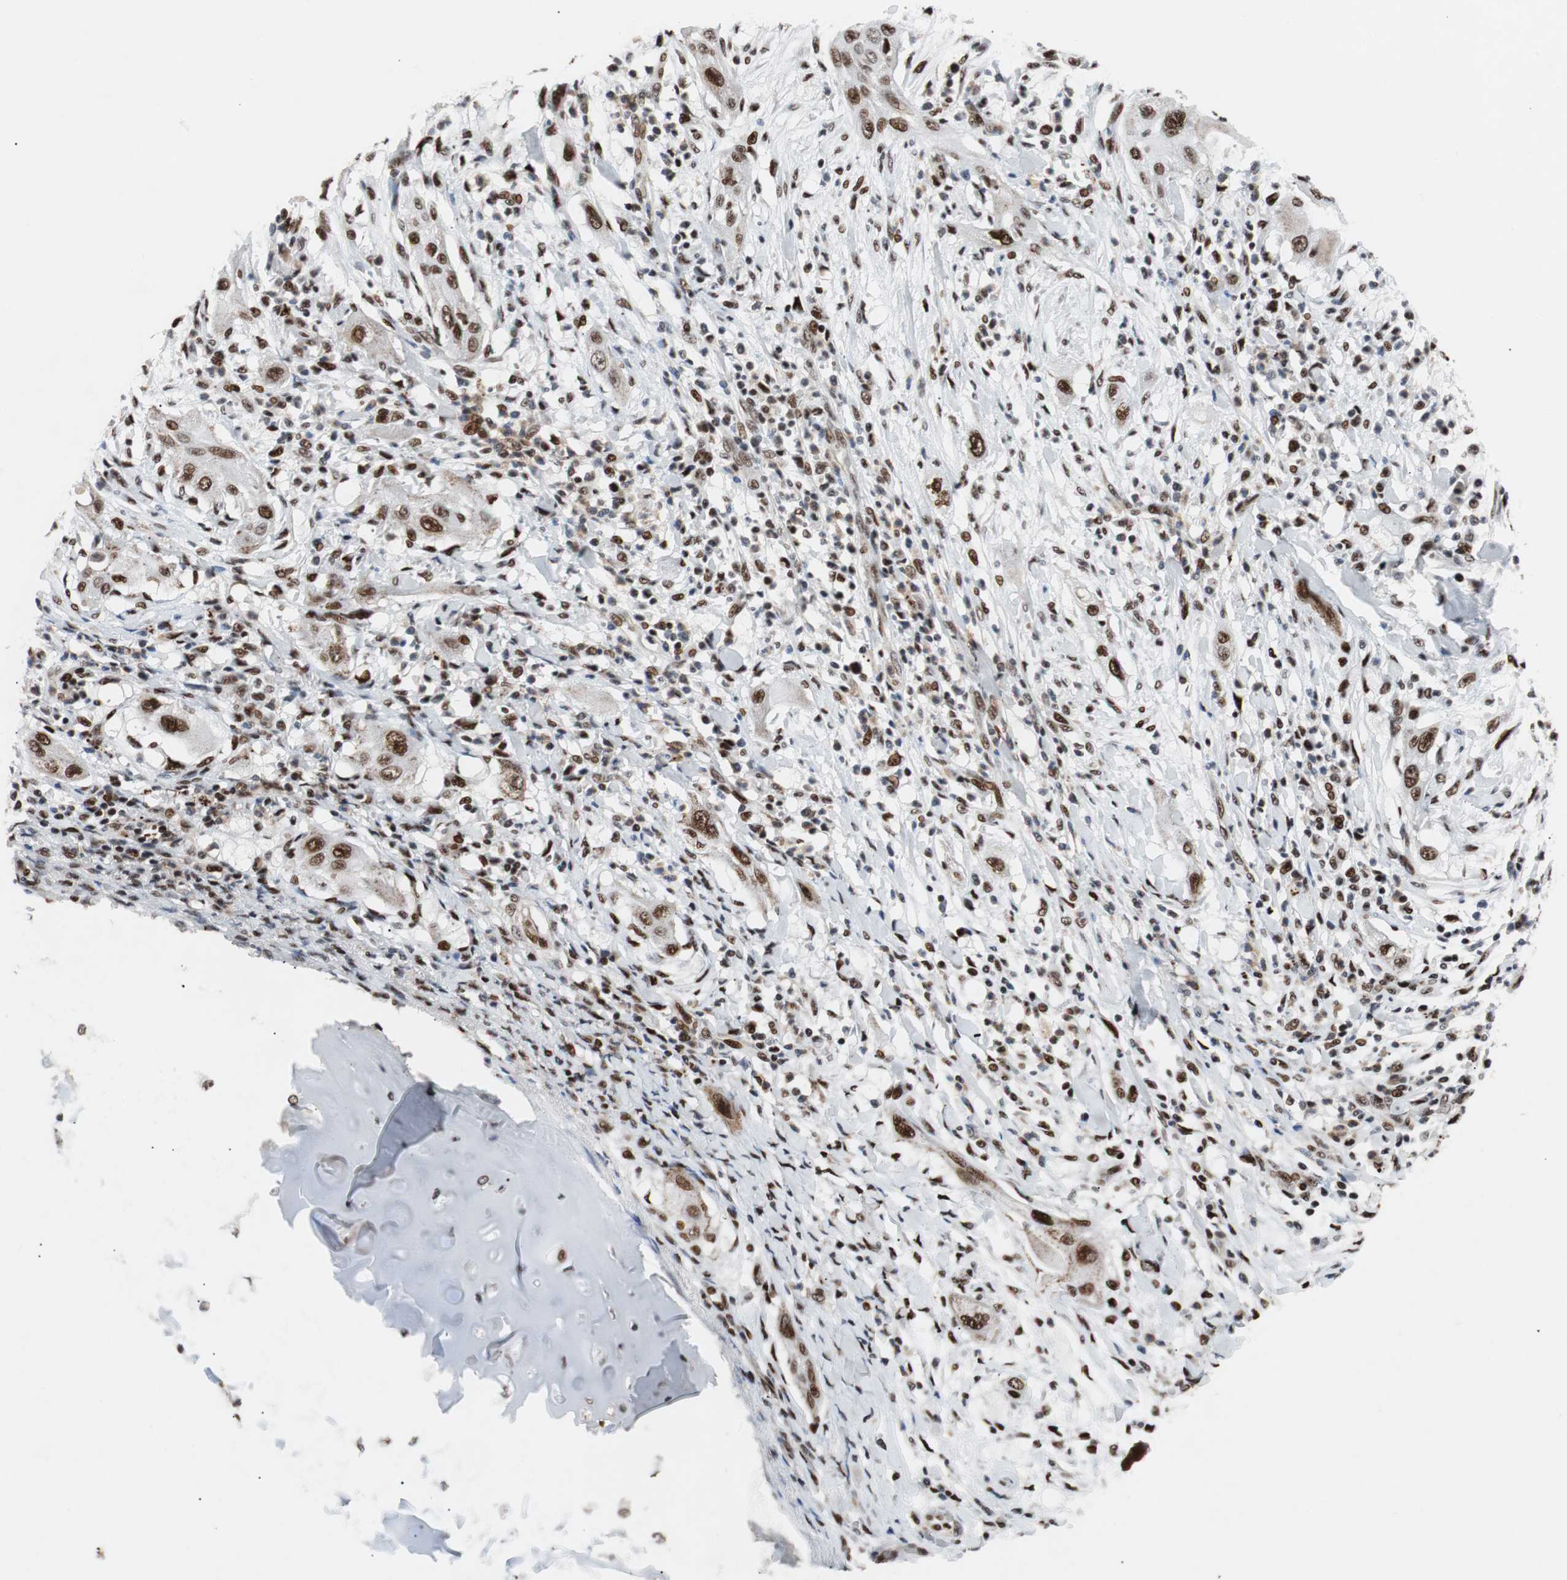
{"staining": {"intensity": "strong", "quantity": ">75%", "location": "nuclear"}, "tissue": "lung cancer", "cell_type": "Tumor cells", "image_type": "cancer", "snomed": [{"axis": "morphology", "description": "Squamous cell carcinoma, NOS"}, {"axis": "topography", "description": "Lung"}], "caption": "High-magnification brightfield microscopy of lung cancer (squamous cell carcinoma) stained with DAB (3,3'-diaminobenzidine) (brown) and counterstained with hematoxylin (blue). tumor cells exhibit strong nuclear positivity is seen in about>75% of cells.", "gene": "NBL1", "patient": {"sex": "female", "age": 47}}